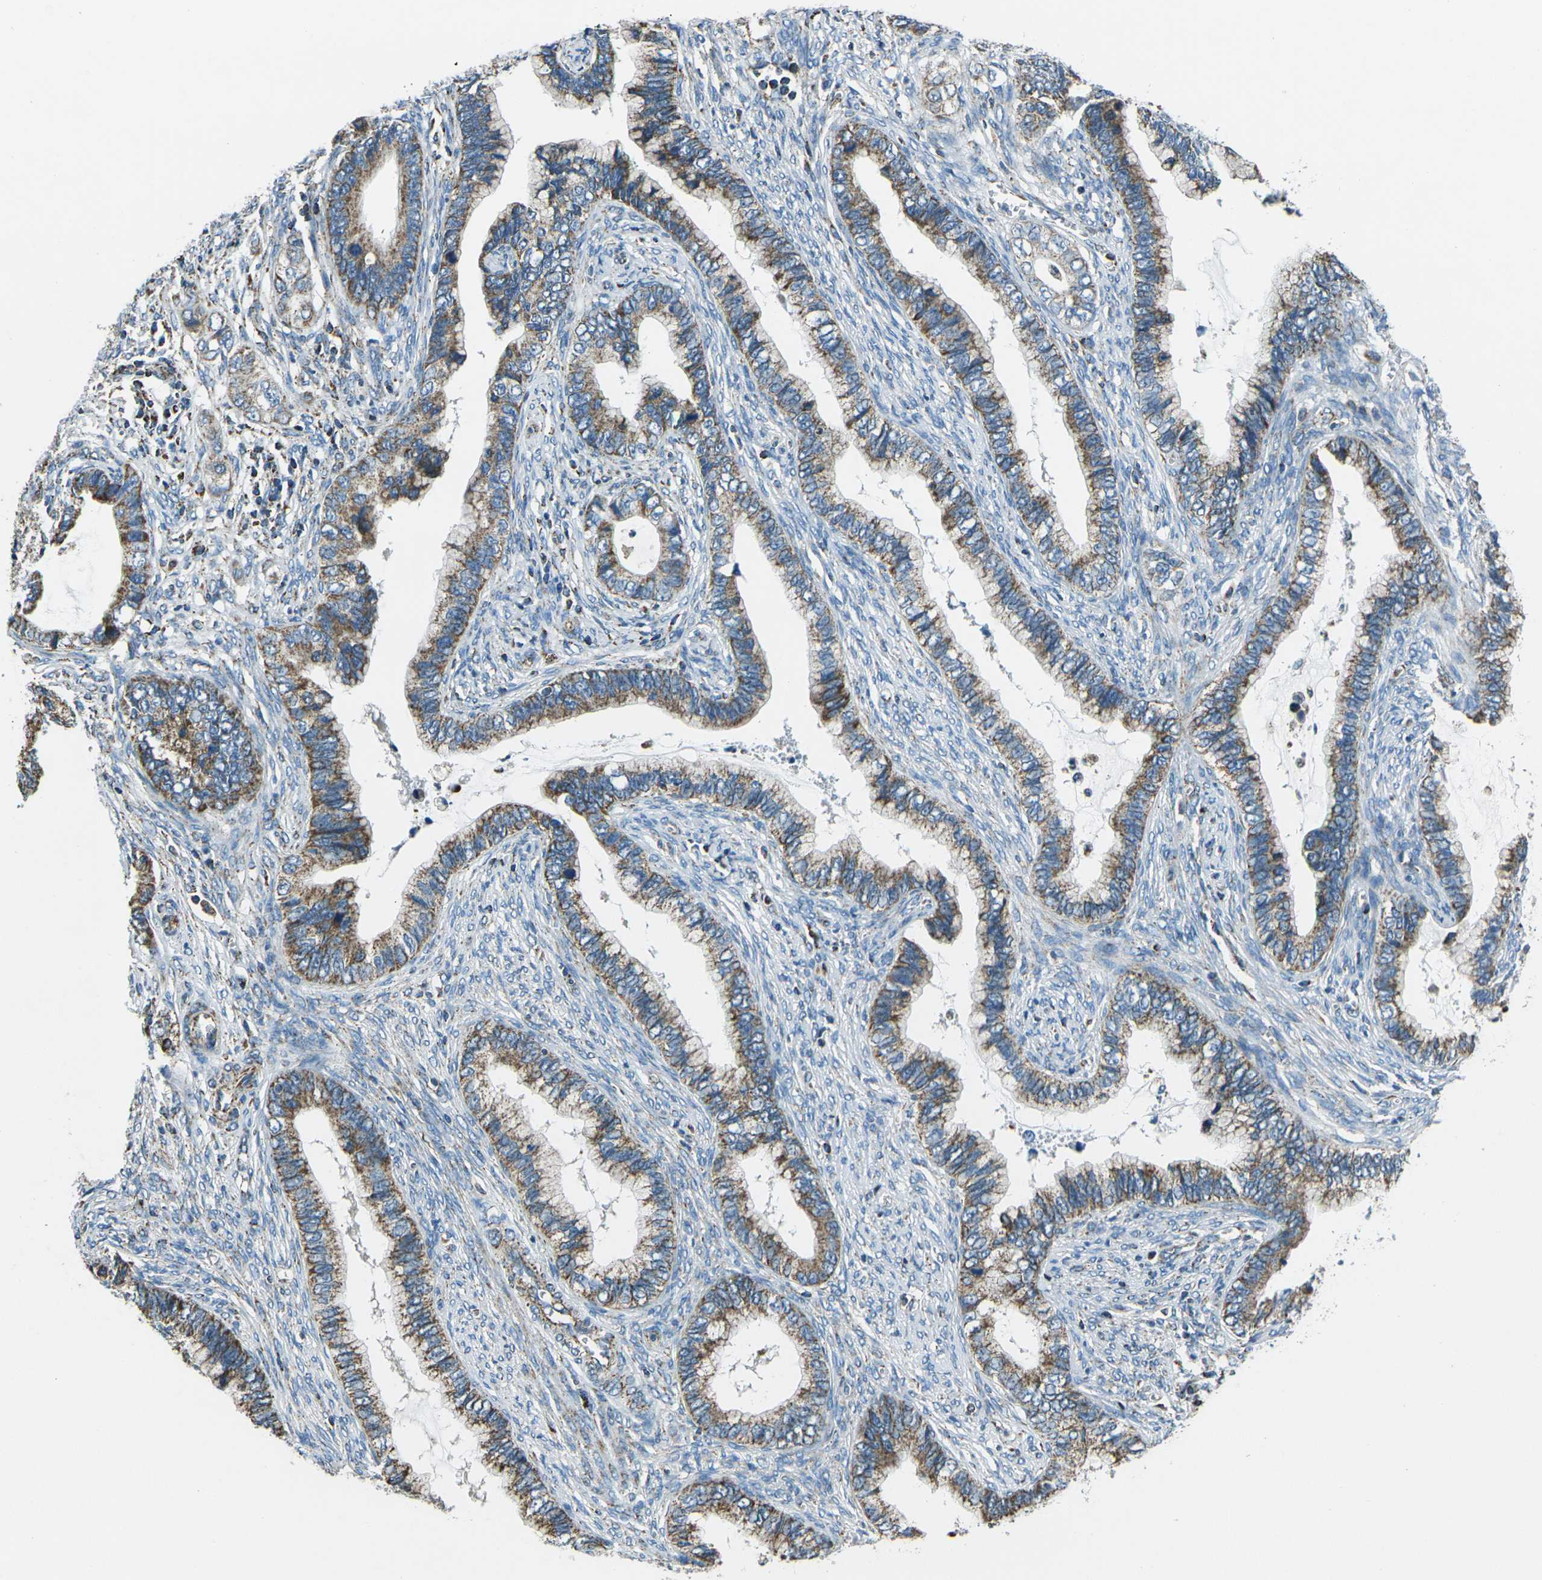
{"staining": {"intensity": "moderate", "quantity": ">75%", "location": "cytoplasmic/membranous"}, "tissue": "cervical cancer", "cell_type": "Tumor cells", "image_type": "cancer", "snomed": [{"axis": "morphology", "description": "Adenocarcinoma, NOS"}, {"axis": "topography", "description": "Cervix"}], "caption": "Cervical cancer tissue demonstrates moderate cytoplasmic/membranous expression in approximately >75% of tumor cells, visualized by immunohistochemistry.", "gene": "IRF3", "patient": {"sex": "female", "age": 44}}